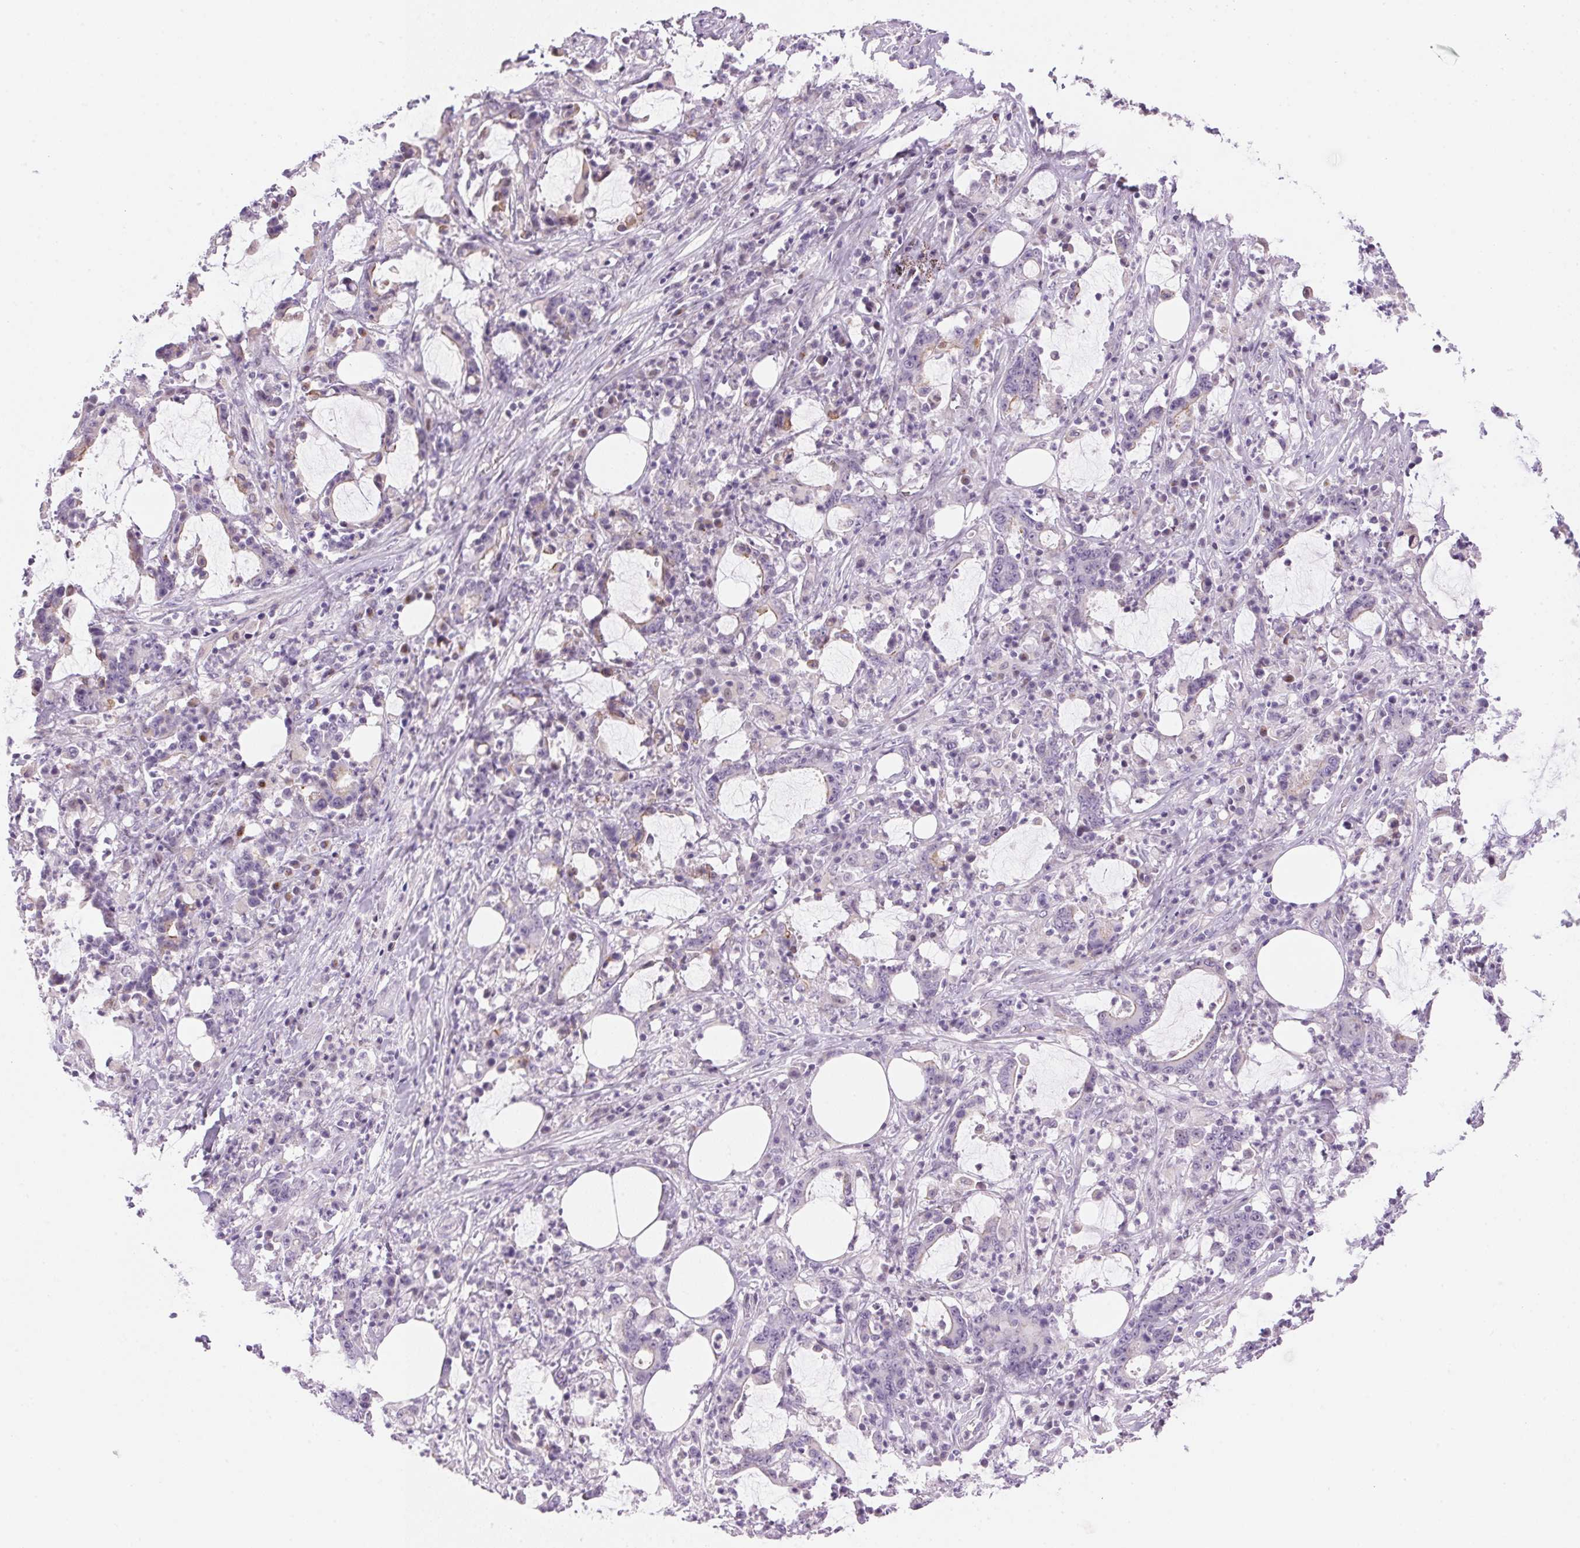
{"staining": {"intensity": "negative", "quantity": "none", "location": "none"}, "tissue": "stomach cancer", "cell_type": "Tumor cells", "image_type": "cancer", "snomed": [{"axis": "morphology", "description": "Adenocarcinoma, NOS"}, {"axis": "topography", "description": "Stomach, upper"}], "caption": "High power microscopy micrograph of an immunohistochemistry (IHC) photomicrograph of stomach cancer (adenocarcinoma), revealing no significant positivity in tumor cells.", "gene": "TEKT1", "patient": {"sex": "male", "age": 68}}